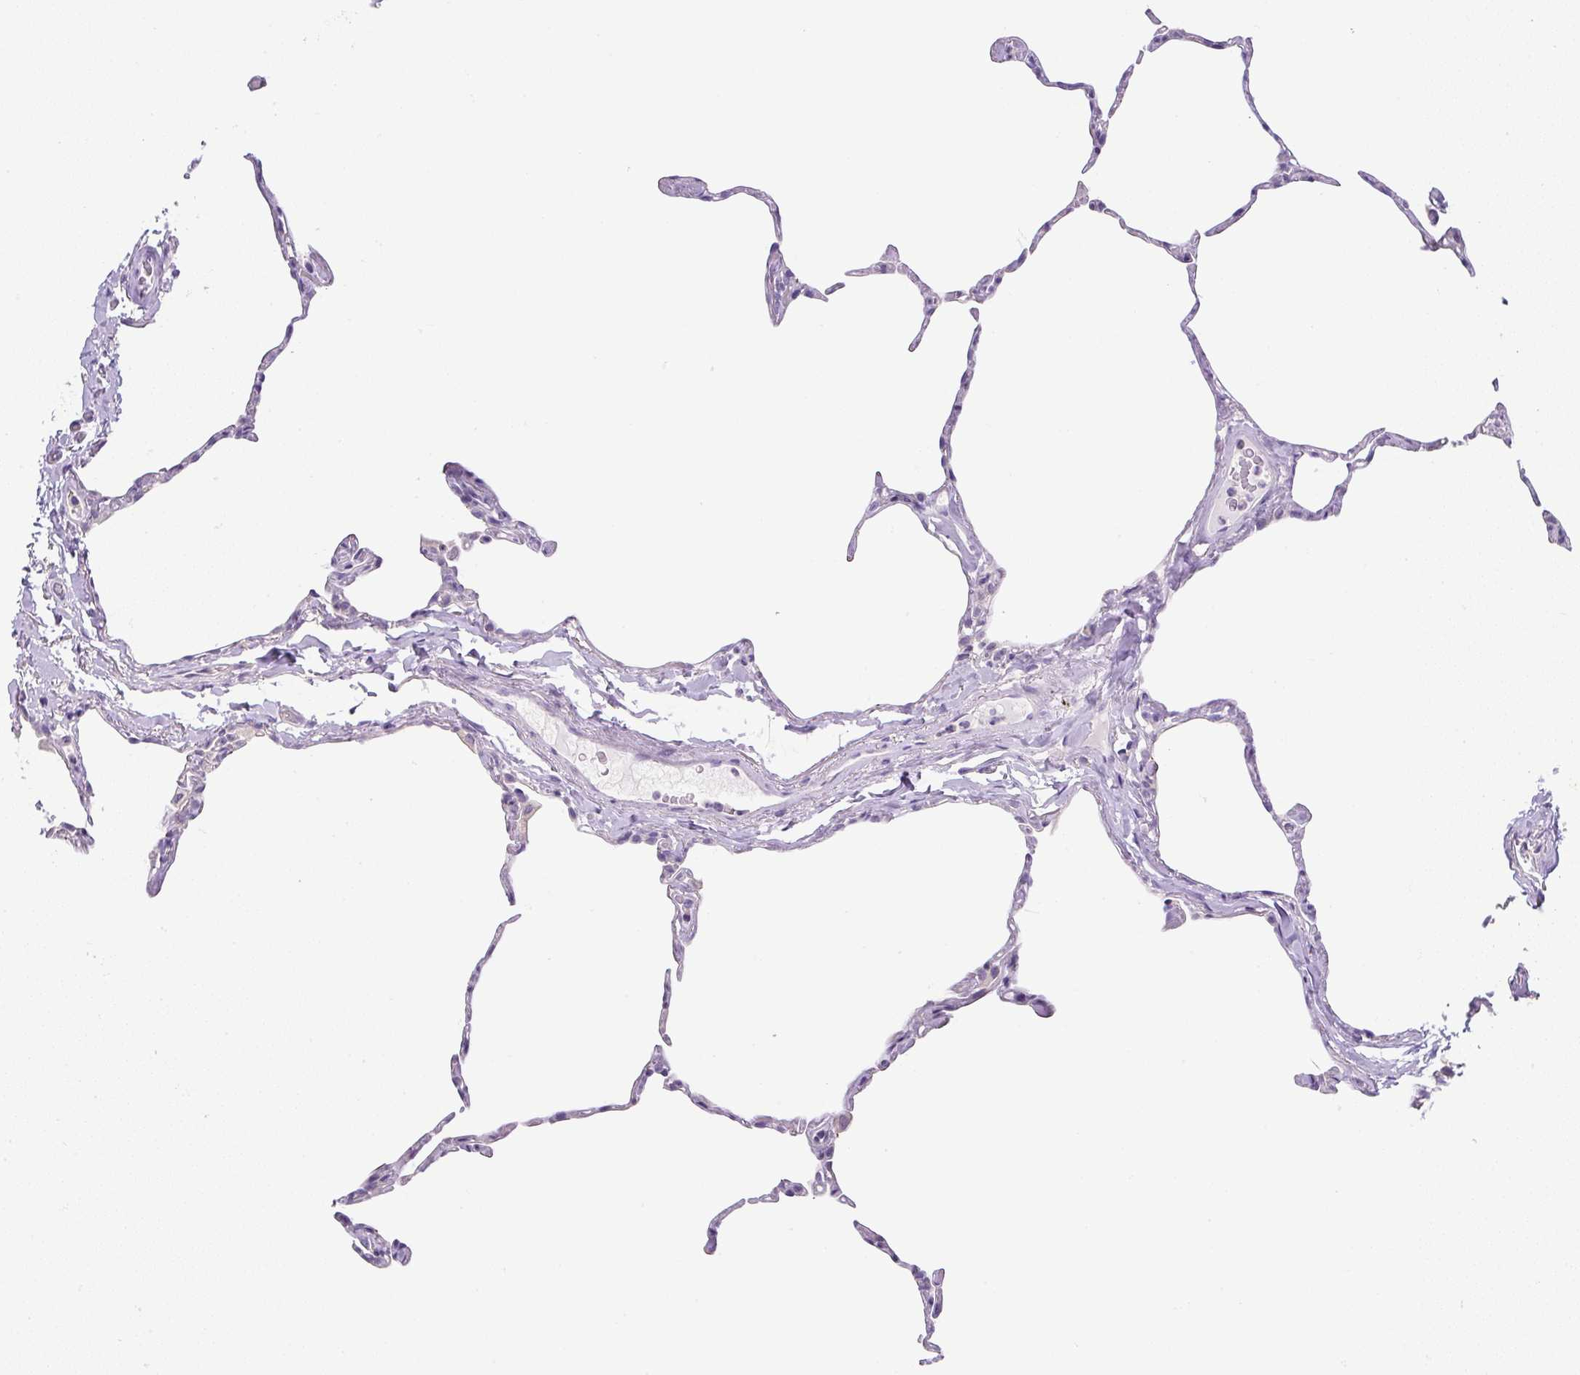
{"staining": {"intensity": "negative", "quantity": "none", "location": "none"}, "tissue": "lung", "cell_type": "Alveolar cells", "image_type": "normal", "snomed": [{"axis": "morphology", "description": "Normal tissue, NOS"}, {"axis": "topography", "description": "Lung"}], "caption": "Immunohistochemistry (IHC) photomicrograph of benign lung: human lung stained with DAB (3,3'-diaminobenzidine) reveals no significant protein positivity in alveolar cells.", "gene": "UBL3", "patient": {"sex": "male", "age": 65}}